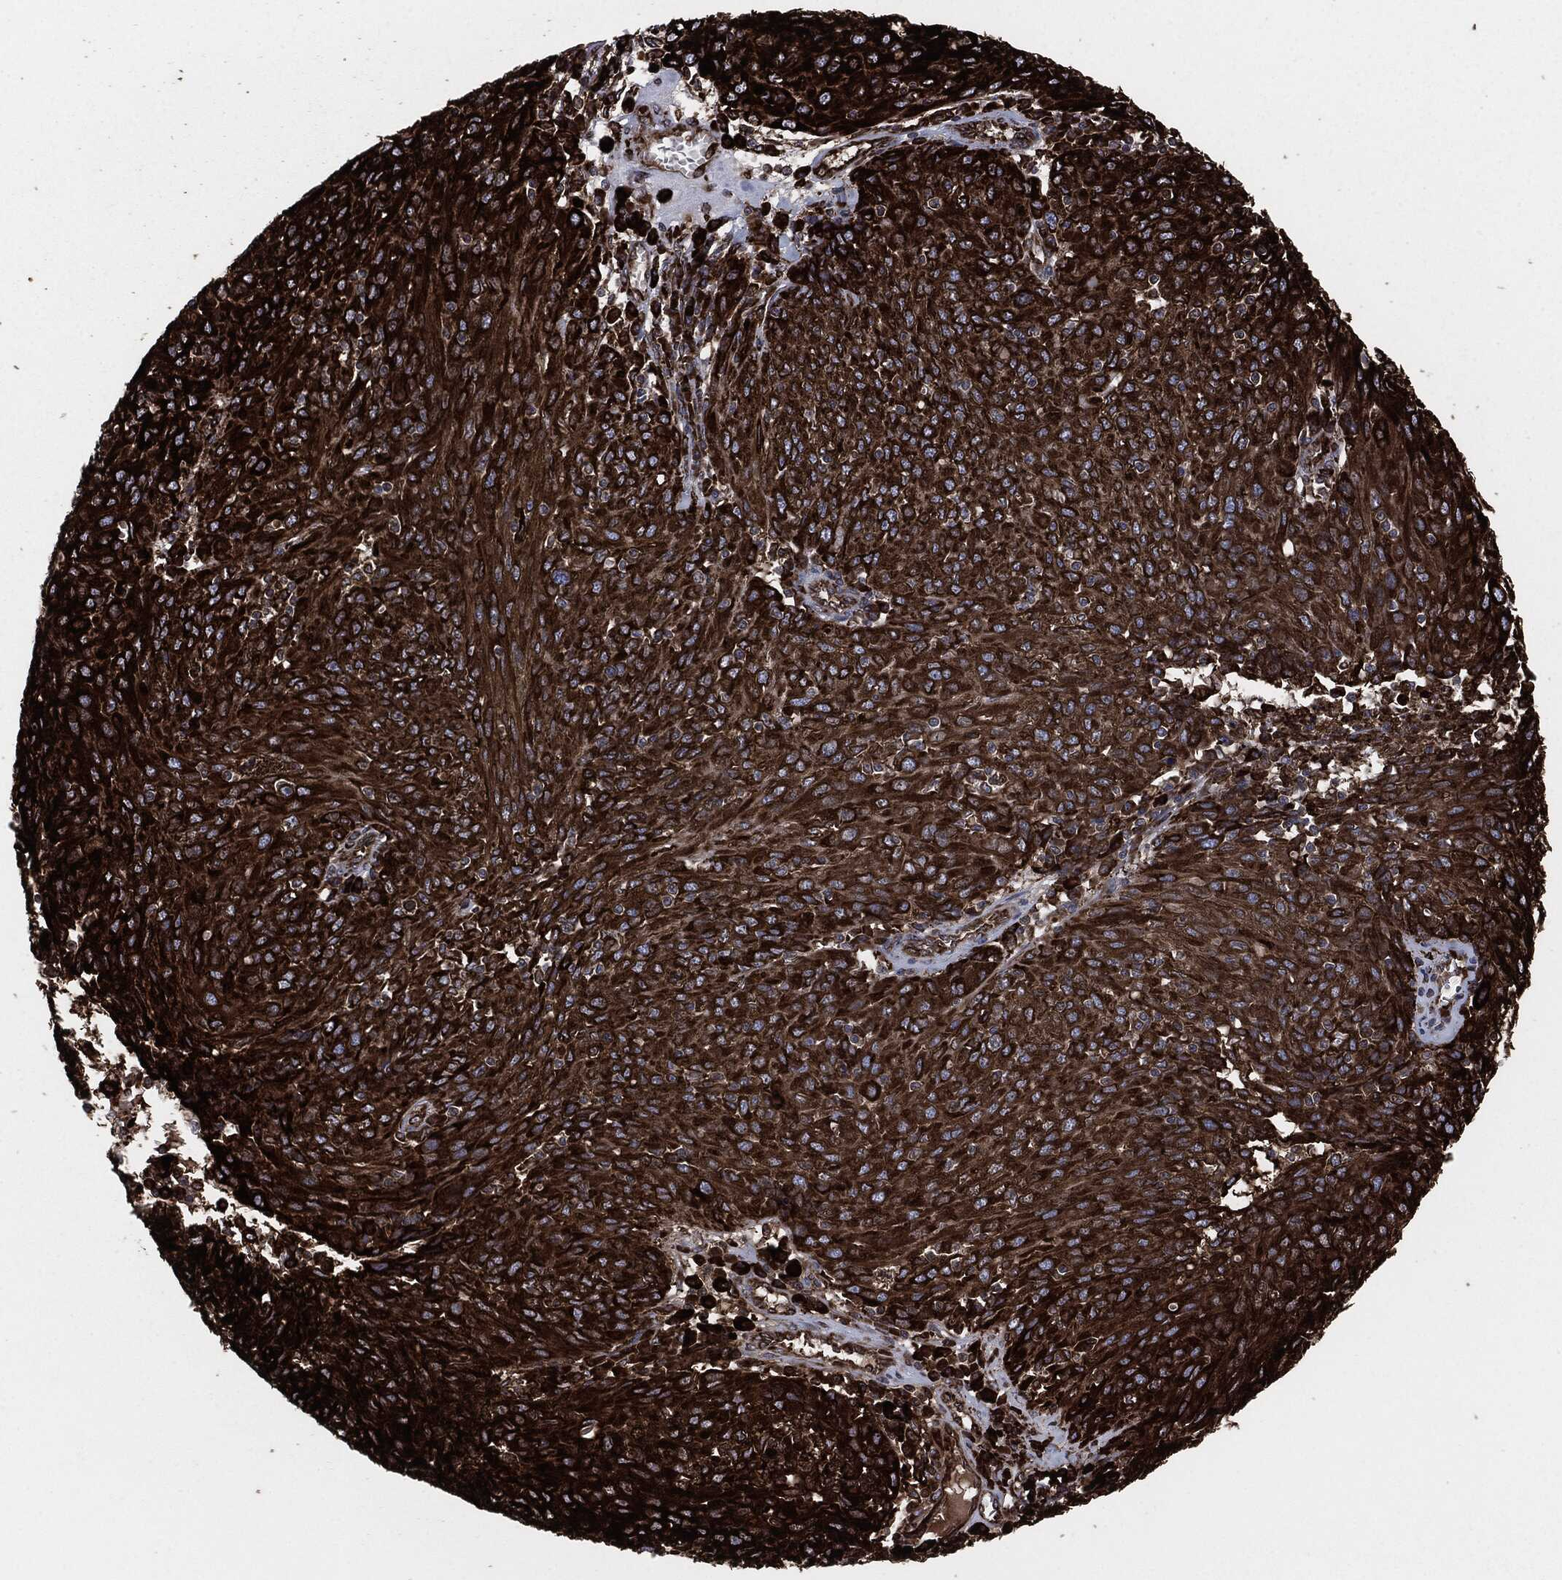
{"staining": {"intensity": "strong", "quantity": ">75%", "location": "cytoplasmic/membranous"}, "tissue": "ovarian cancer", "cell_type": "Tumor cells", "image_type": "cancer", "snomed": [{"axis": "morphology", "description": "Carcinoma, endometroid"}, {"axis": "topography", "description": "Ovary"}], "caption": "A brown stain shows strong cytoplasmic/membranous expression of a protein in ovarian endometroid carcinoma tumor cells. (DAB = brown stain, brightfield microscopy at high magnification).", "gene": "CALR", "patient": {"sex": "female", "age": 50}}